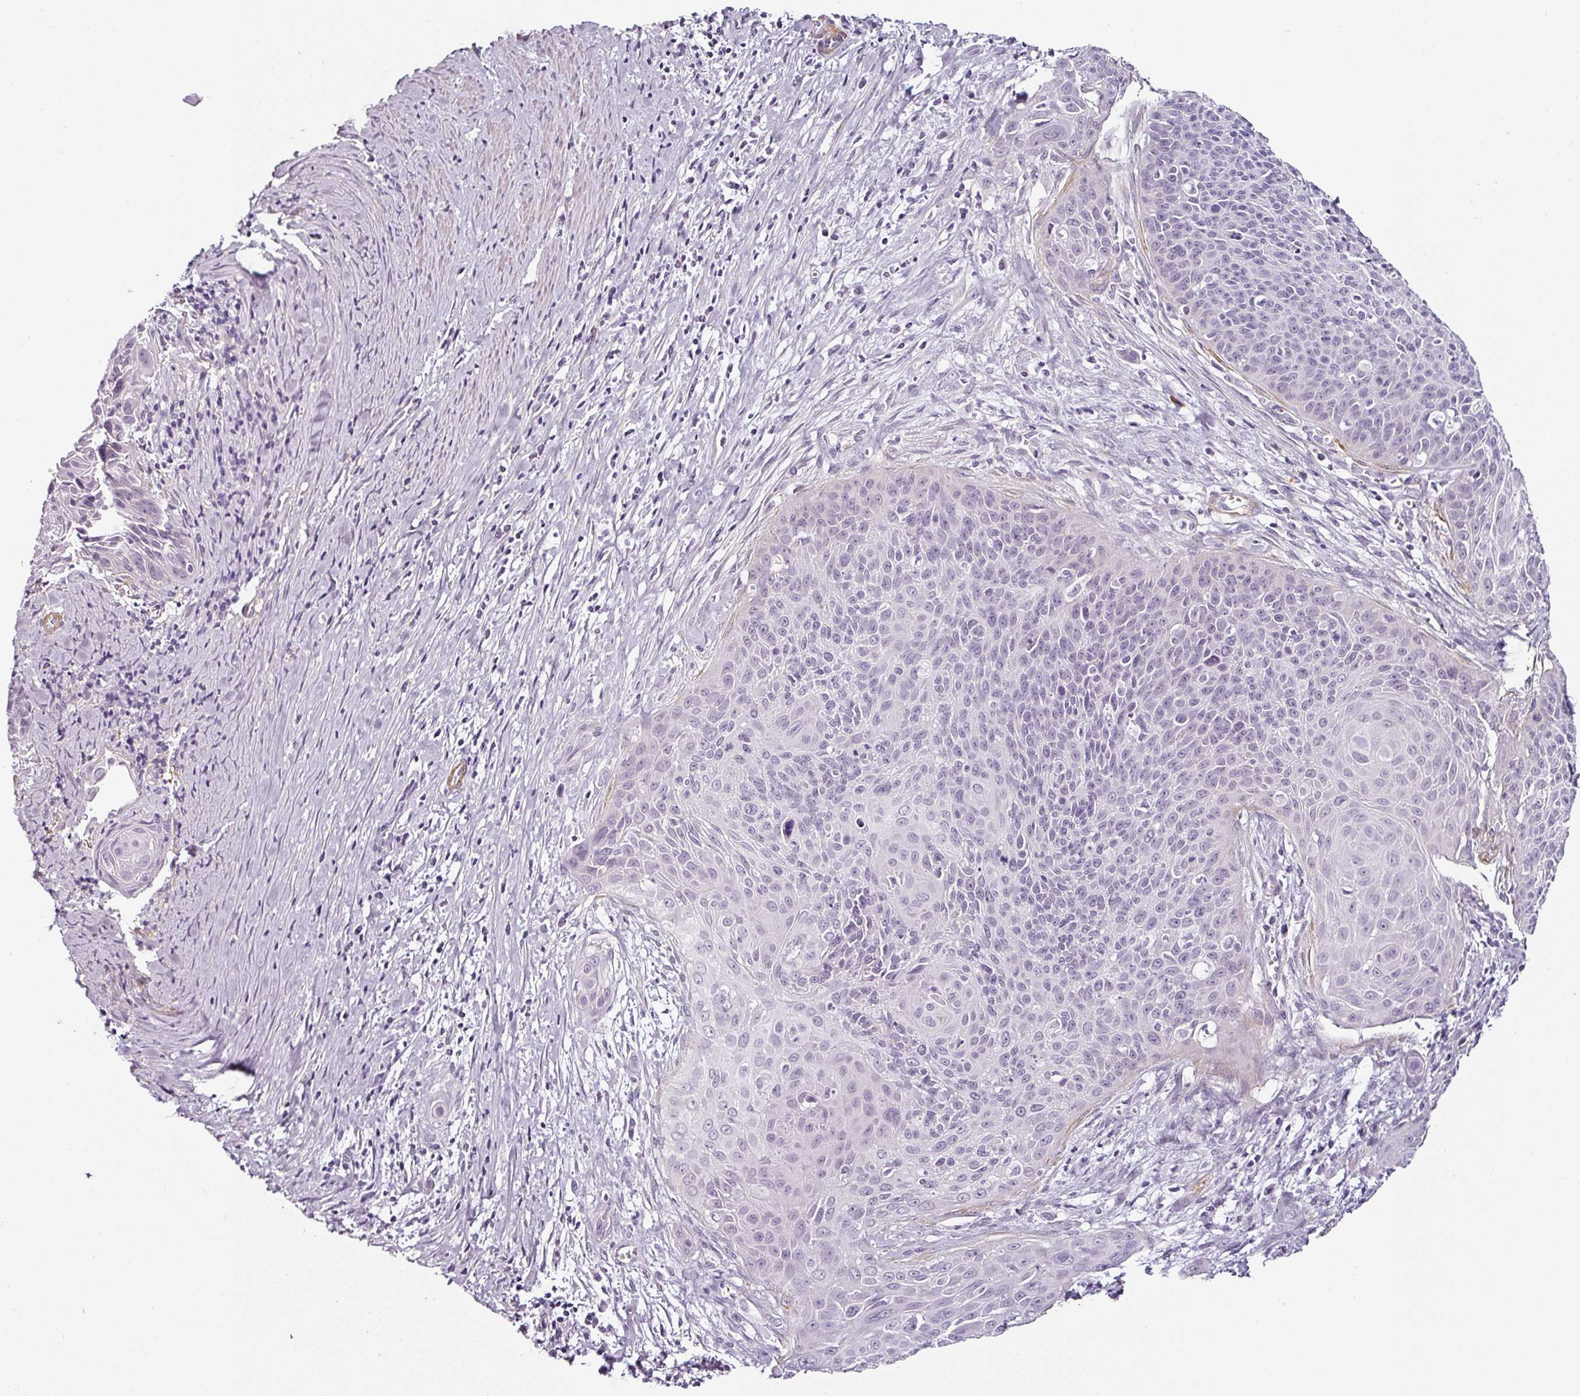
{"staining": {"intensity": "negative", "quantity": "none", "location": "none"}, "tissue": "cervical cancer", "cell_type": "Tumor cells", "image_type": "cancer", "snomed": [{"axis": "morphology", "description": "Squamous cell carcinoma, NOS"}, {"axis": "topography", "description": "Cervix"}], "caption": "DAB immunohistochemical staining of cervical cancer (squamous cell carcinoma) displays no significant staining in tumor cells.", "gene": "CAP2", "patient": {"sex": "female", "age": 55}}